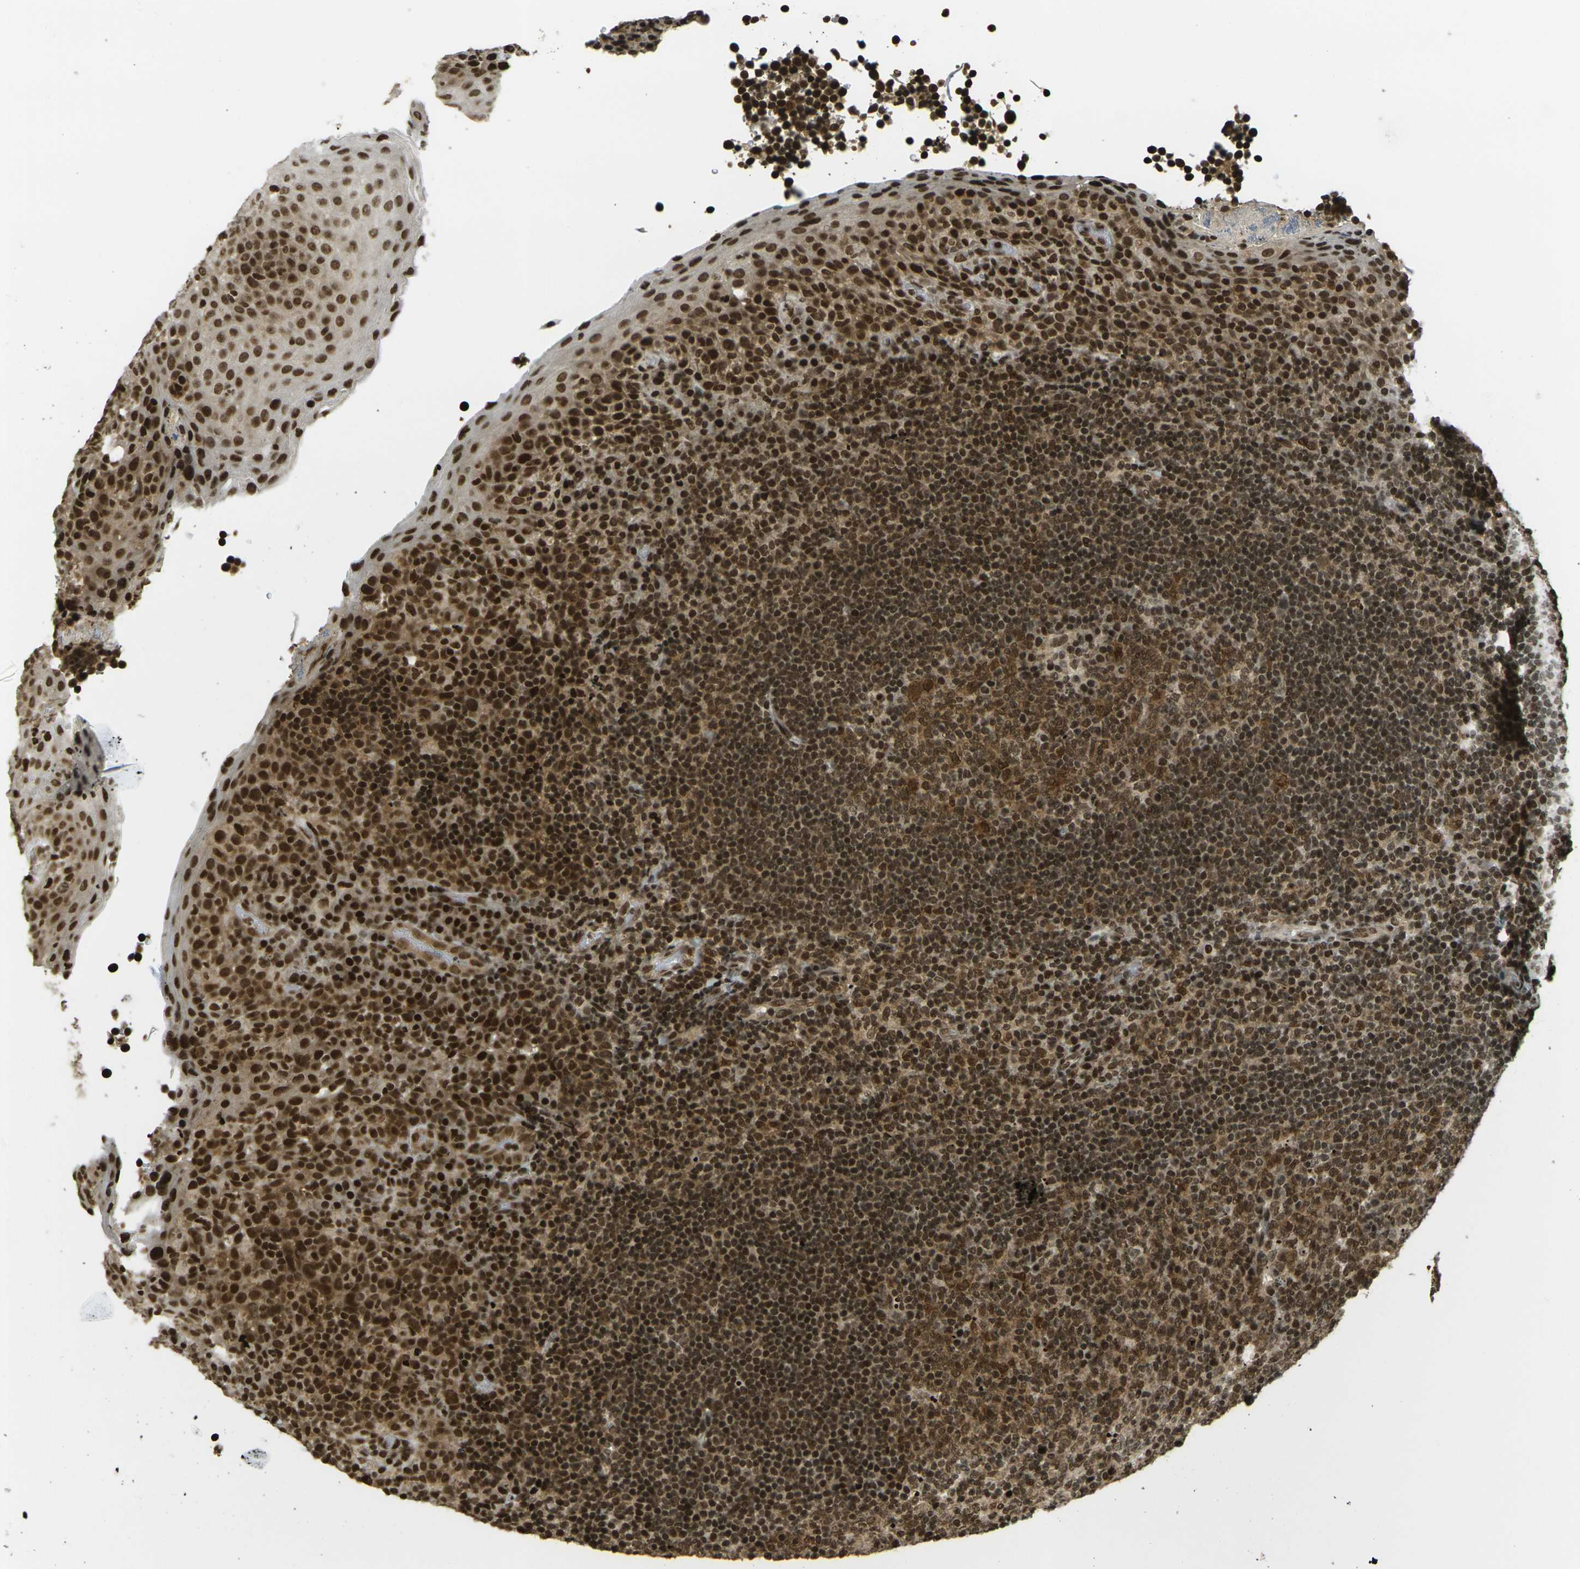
{"staining": {"intensity": "strong", "quantity": ">75%", "location": "cytoplasmic/membranous,nuclear"}, "tissue": "tonsil", "cell_type": "Germinal center cells", "image_type": "normal", "snomed": [{"axis": "morphology", "description": "Normal tissue, NOS"}, {"axis": "topography", "description": "Tonsil"}], "caption": "Immunohistochemistry (IHC) (DAB) staining of unremarkable human tonsil displays strong cytoplasmic/membranous,nuclear protein expression in about >75% of germinal center cells.", "gene": "RUVBL2", "patient": {"sex": "male", "age": 17}}